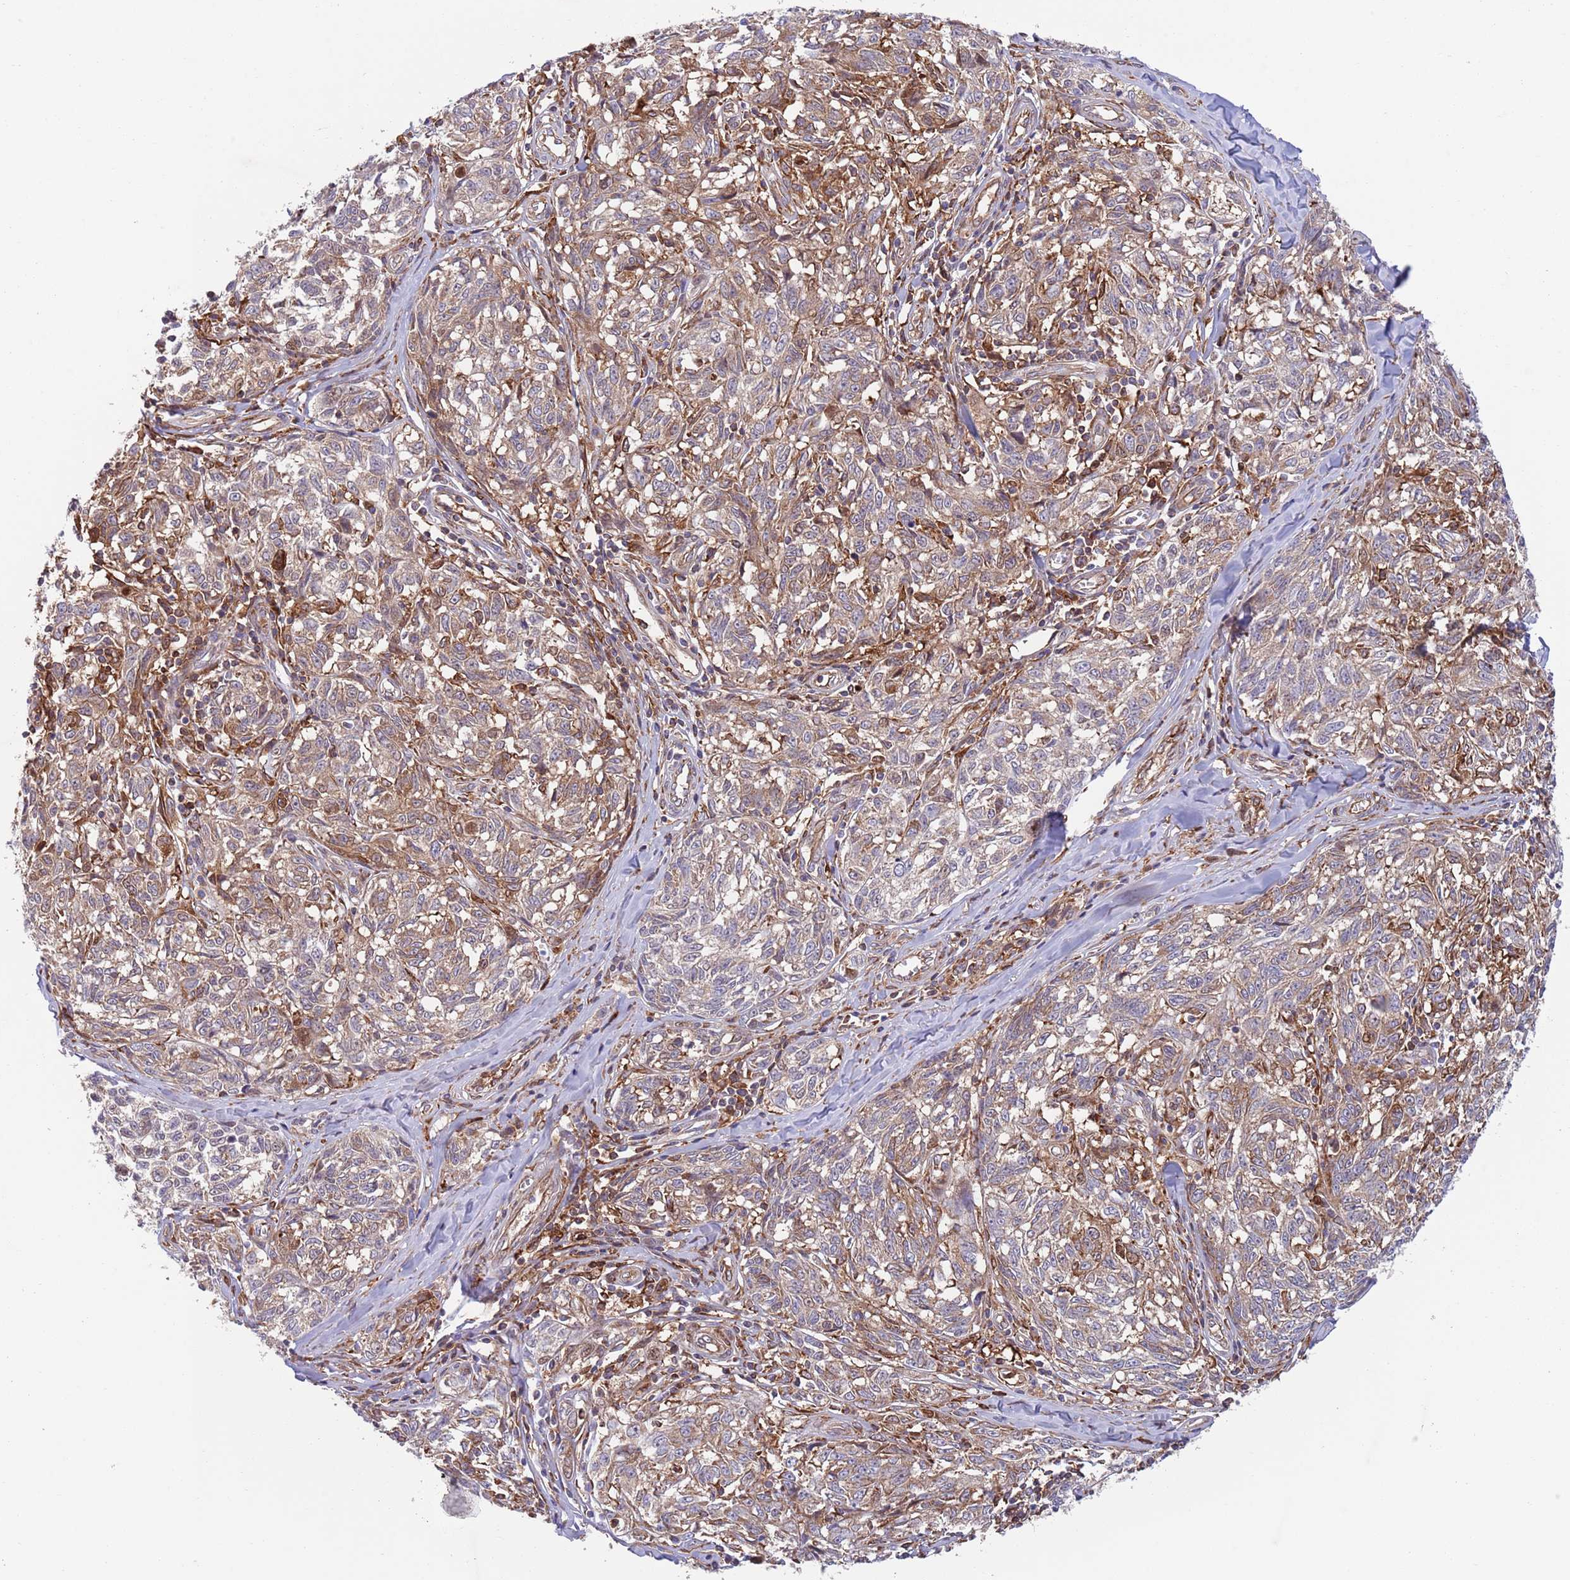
{"staining": {"intensity": "weak", "quantity": "25%-75%", "location": "cytoplasmic/membranous"}, "tissue": "melanoma", "cell_type": "Tumor cells", "image_type": "cancer", "snomed": [{"axis": "morphology", "description": "Normal tissue, NOS"}, {"axis": "morphology", "description": "Malignant melanoma, NOS"}, {"axis": "topography", "description": "Skin"}], "caption": "Human malignant melanoma stained for a protein (brown) reveals weak cytoplasmic/membranous positive positivity in about 25%-75% of tumor cells.", "gene": "ZMYM5", "patient": {"sex": "female", "age": 64}}